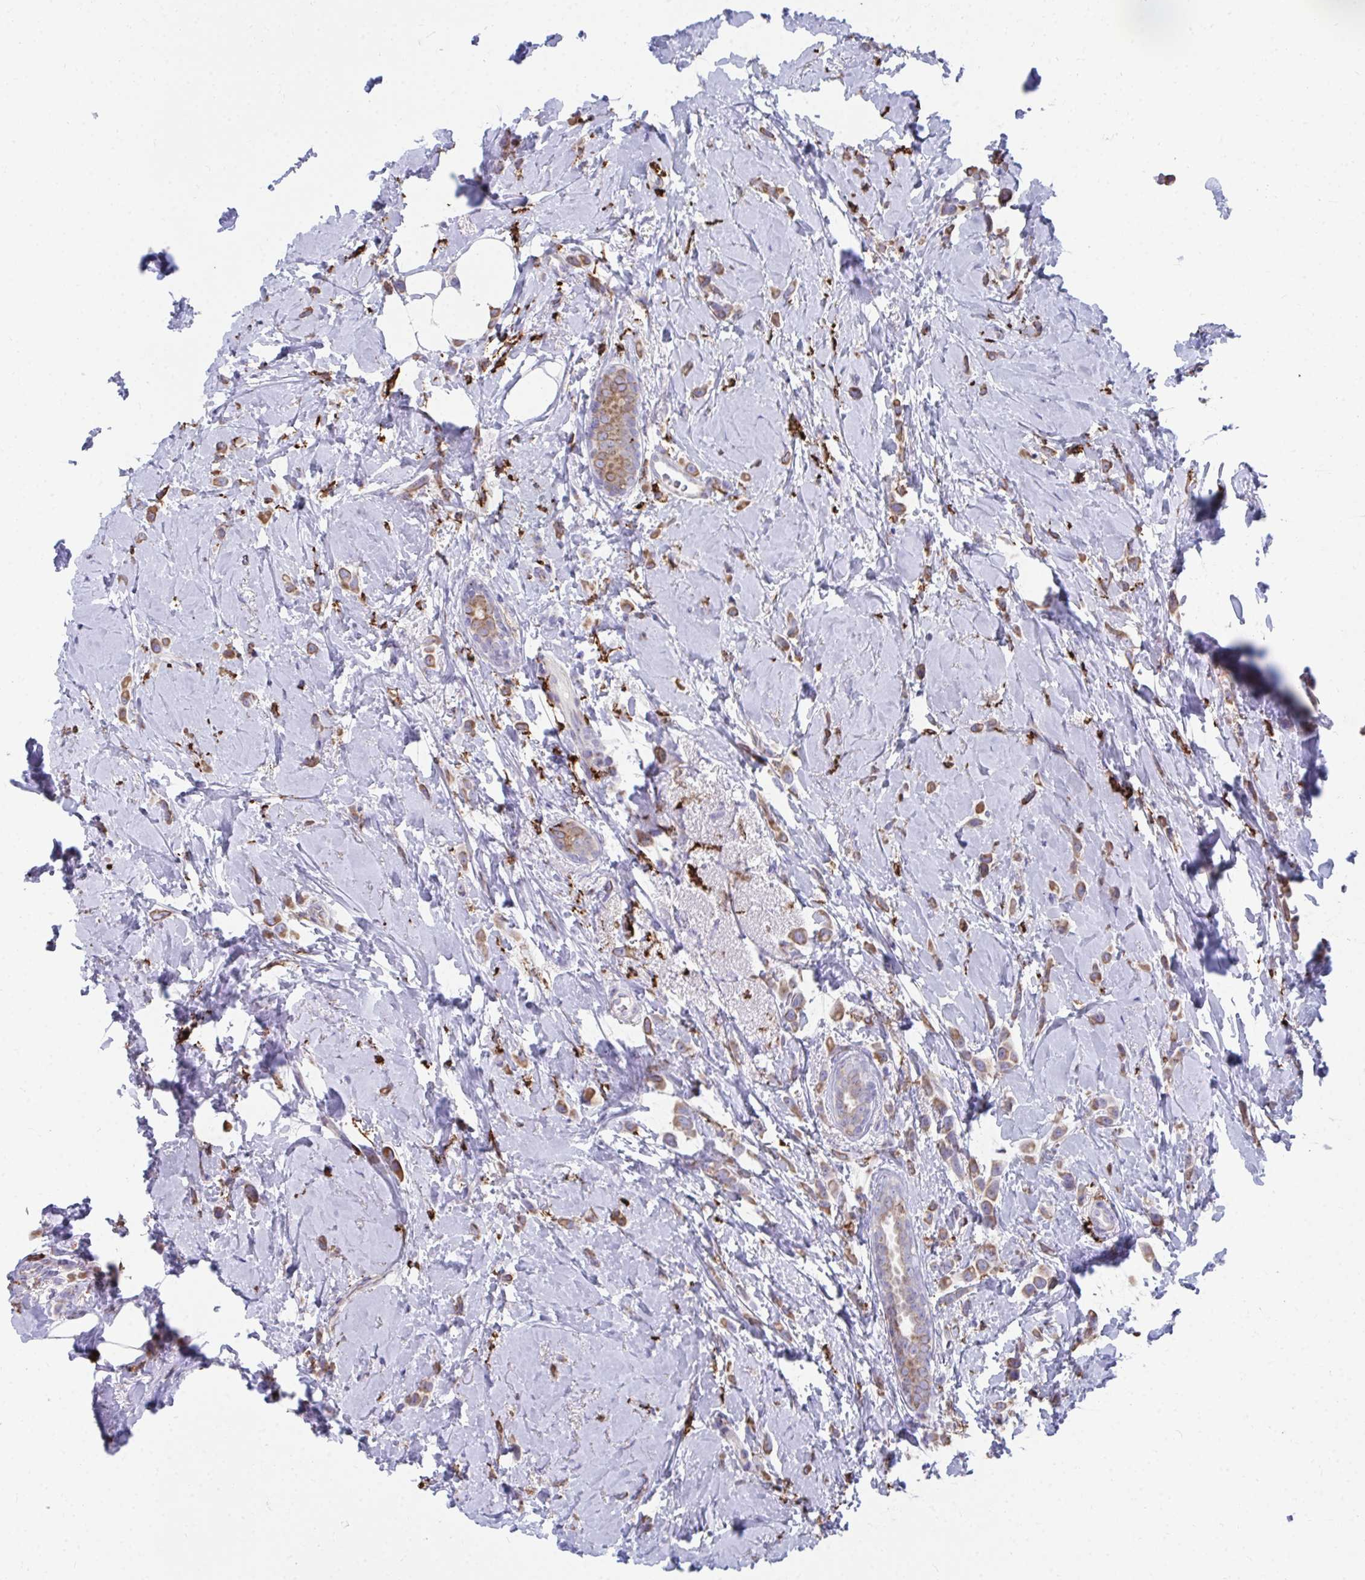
{"staining": {"intensity": "moderate", "quantity": ">75%", "location": "cytoplasmic/membranous"}, "tissue": "breast cancer", "cell_type": "Tumor cells", "image_type": "cancer", "snomed": [{"axis": "morphology", "description": "Lobular carcinoma"}, {"axis": "topography", "description": "Breast"}], "caption": "Immunohistochemistry micrograph of neoplastic tissue: human breast lobular carcinoma stained using immunohistochemistry (IHC) reveals medium levels of moderate protein expression localized specifically in the cytoplasmic/membranous of tumor cells, appearing as a cytoplasmic/membranous brown color.", "gene": "CD163", "patient": {"sex": "female", "age": 66}}